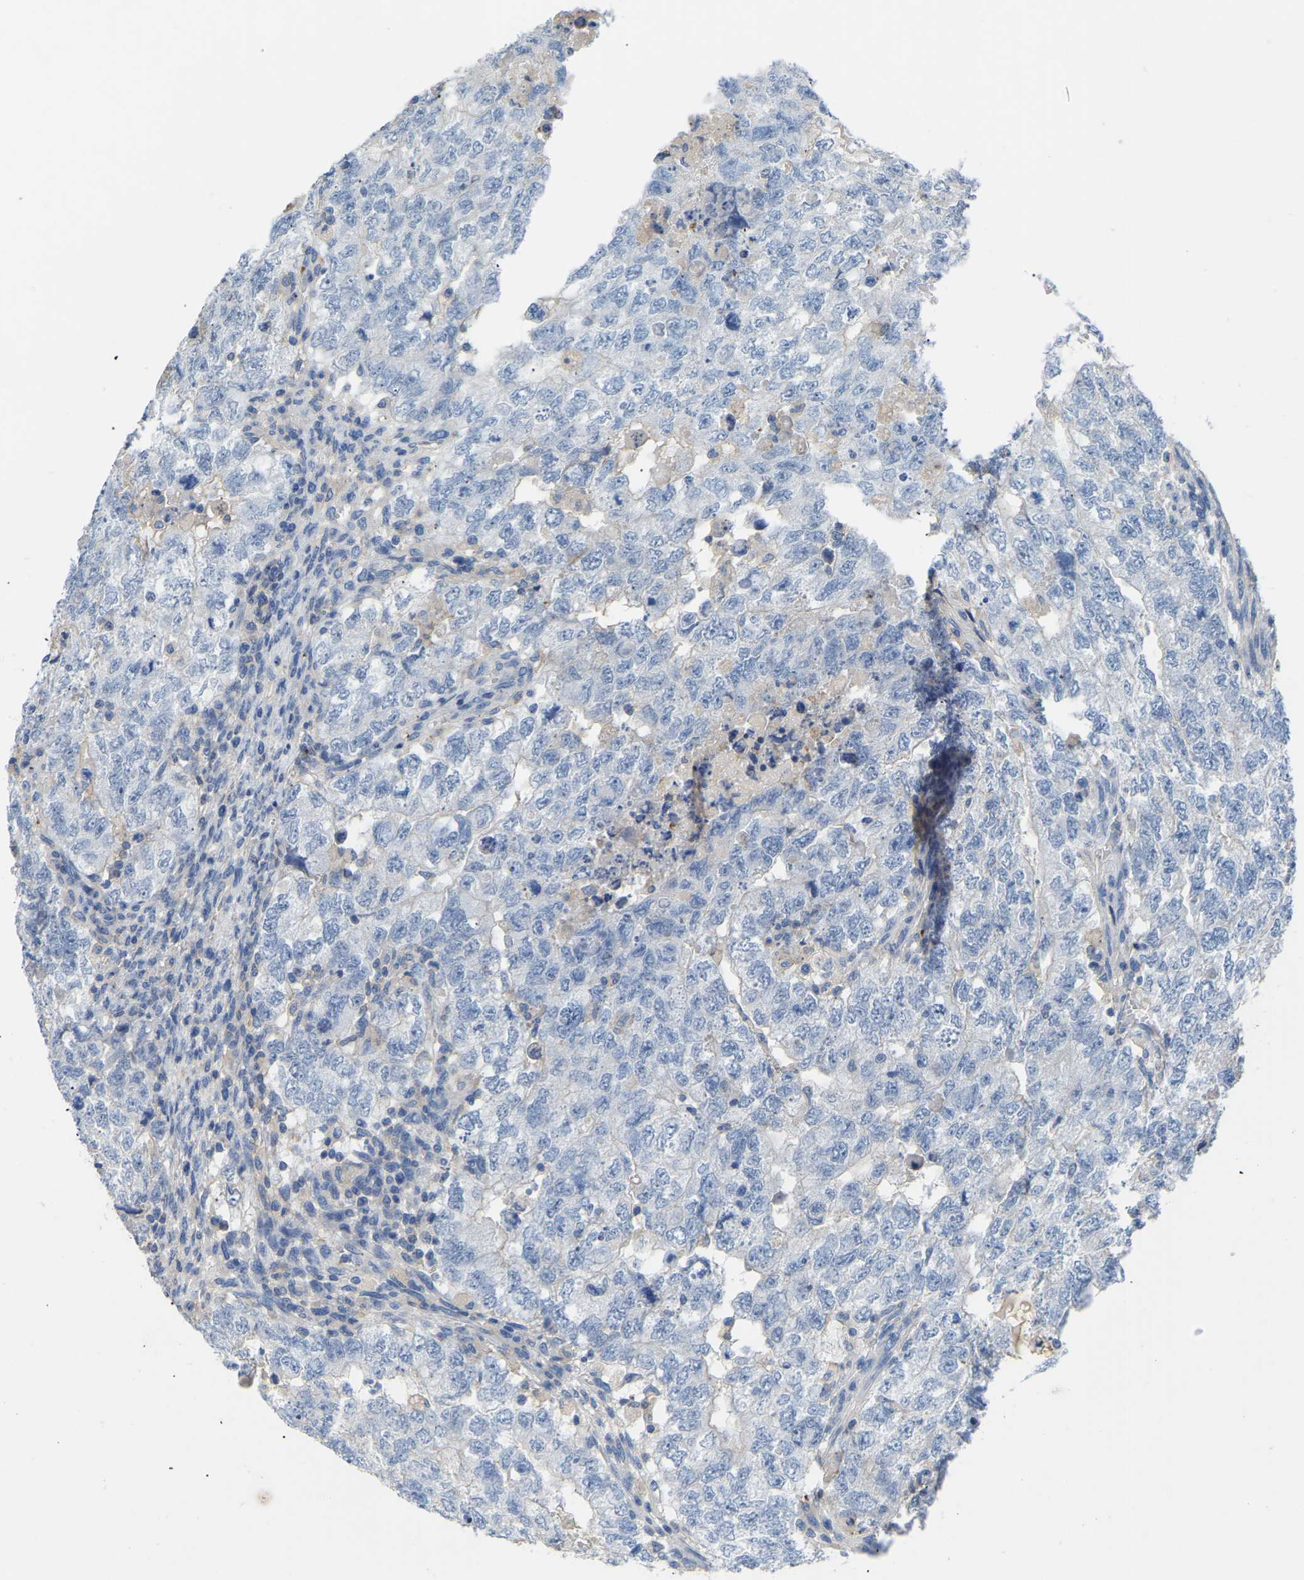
{"staining": {"intensity": "negative", "quantity": "none", "location": "none"}, "tissue": "testis cancer", "cell_type": "Tumor cells", "image_type": "cancer", "snomed": [{"axis": "morphology", "description": "Carcinoma, Embryonal, NOS"}, {"axis": "topography", "description": "Testis"}], "caption": "Immunohistochemistry (IHC) of embryonal carcinoma (testis) shows no positivity in tumor cells. (DAB IHC visualized using brightfield microscopy, high magnification).", "gene": "ZNF449", "patient": {"sex": "male", "age": 36}}